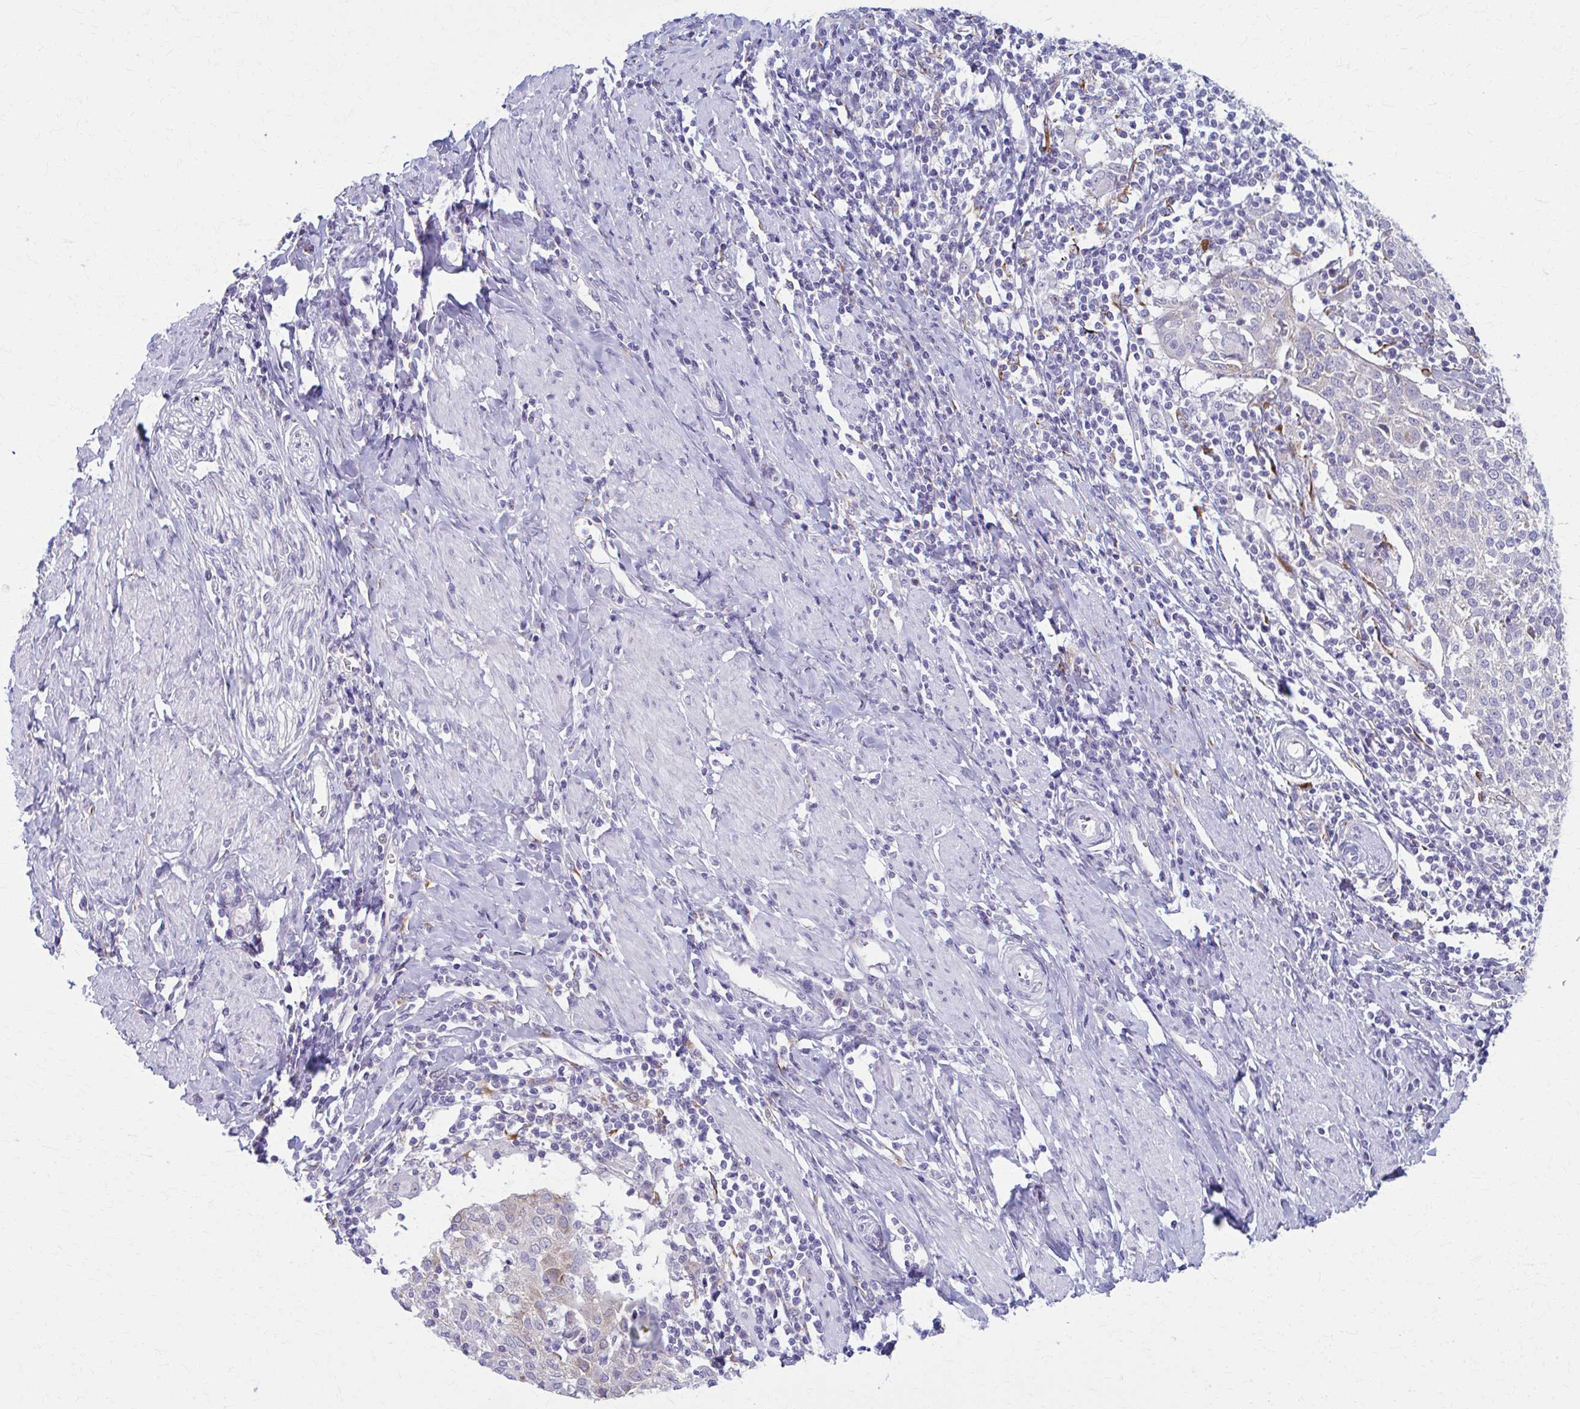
{"staining": {"intensity": "weak", "quantity": "<25%", "location": "cytoplasmic/membranous"}, "tissue": "cervical cancer", "cell_type": "Tumor cells", "image_type": "cancer", "snomed": [{"axis": "morphology", "description": "Squamous cell carcinoma, NOS"}, {"axis": "topography", "description": "Cervix"}], "caption": "IHC micrograph of cervical squamous cell carcinoma stained for a protein (brown), which demonstrates no staining in tumor cells.", "gene": "SPATS2L", "patient": {"sex": "female", "age": 52}}